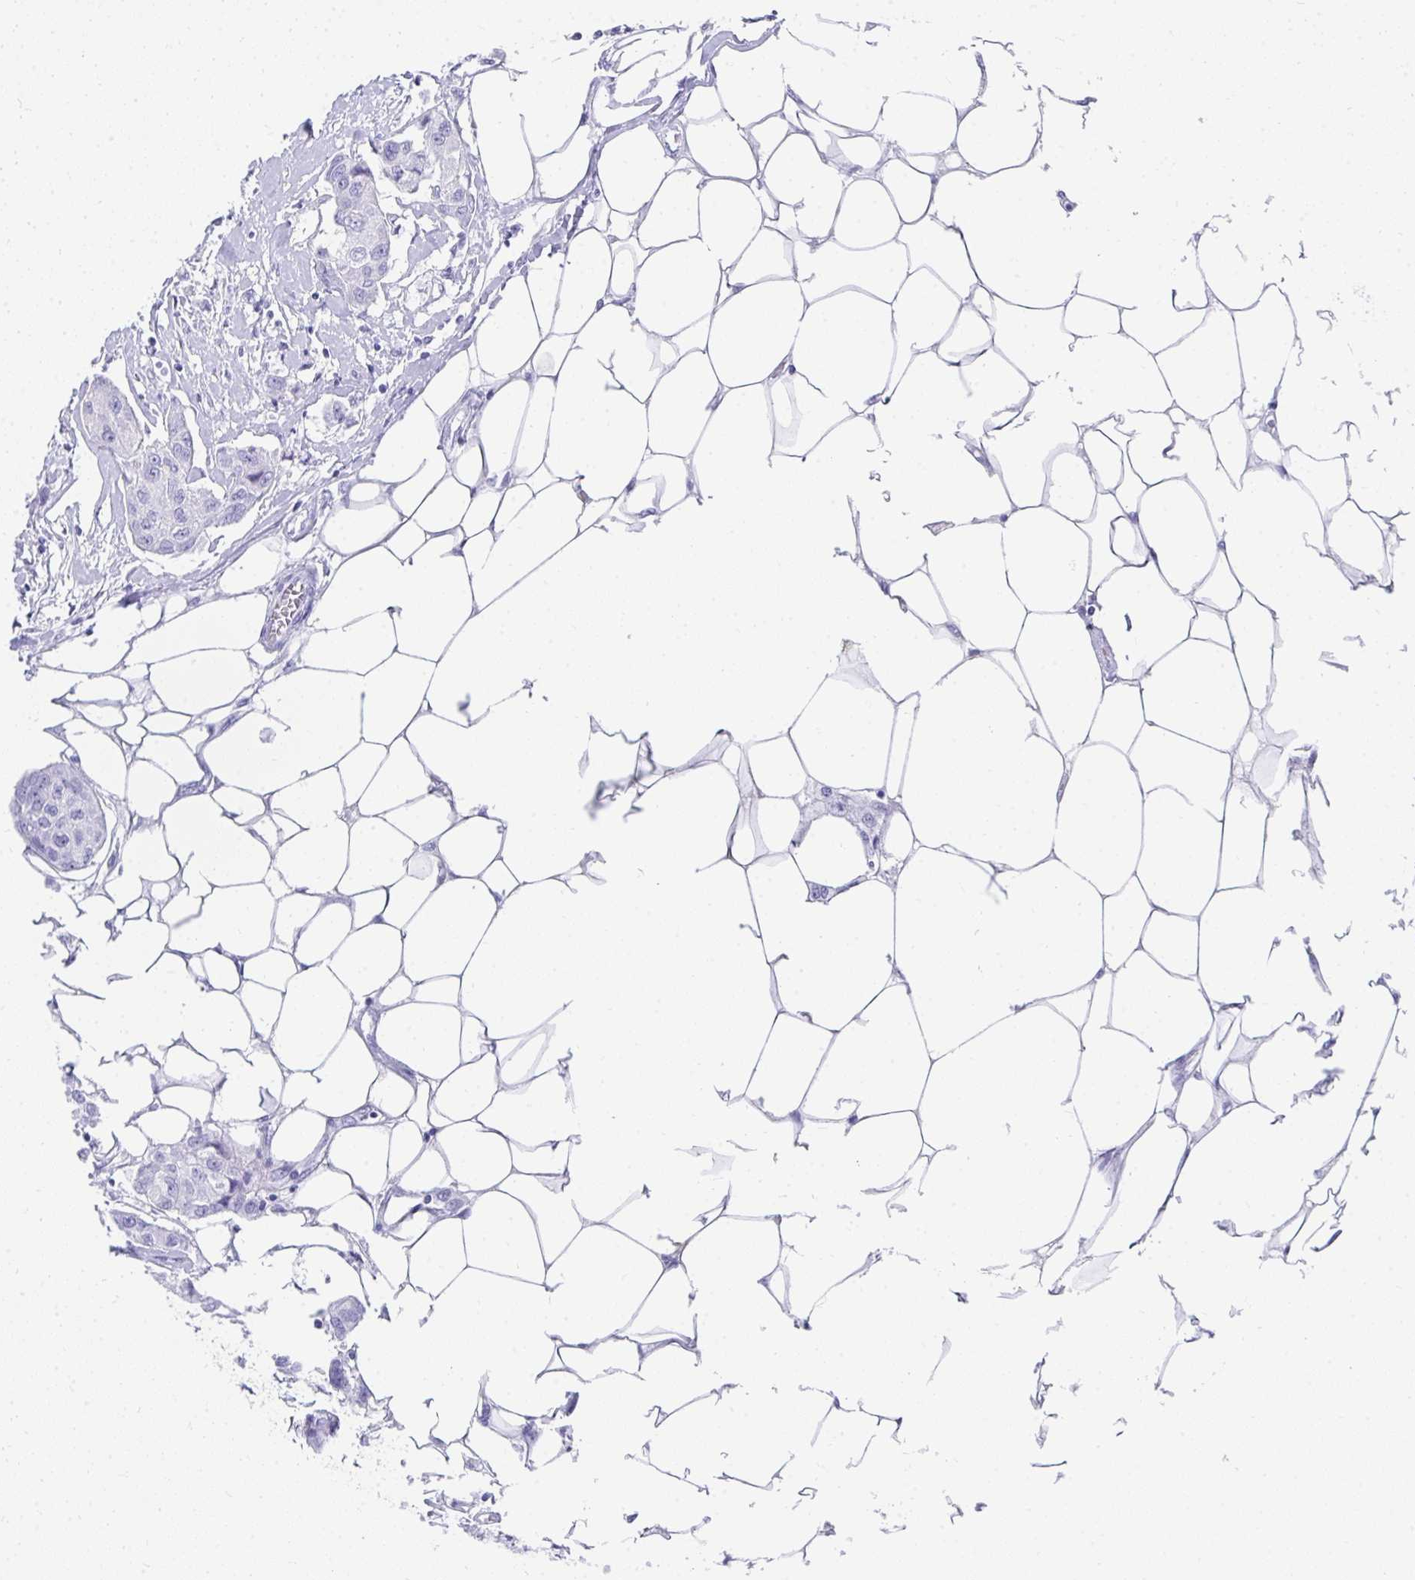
{"staining": {"intensity": "negative", "quantity": "none", "location": "none"}, "tissue": "breast cancer", "cell_type": "Tumor cells", "image_type": "cancer", "snomed": [{"axis": "morphology", "description": "Duct carcinoma"}, {"axis": "topography", "description": "Breast"}, {"axis": "topography", "description": "Lymph node"}], "caption": "This image is of intraductal carcinoma (breast) stained with immunohistochemistry (IHC) to label a protein in brown with the nuclei are counter-stained blue. There is no staining in tumor cells. (Brightfield microscopy of DAB (3,3'-diaminobenzidine) IHC at high magnification).", "gene": "TNNT1", "patient": {"sex": "female", "age": 80}}